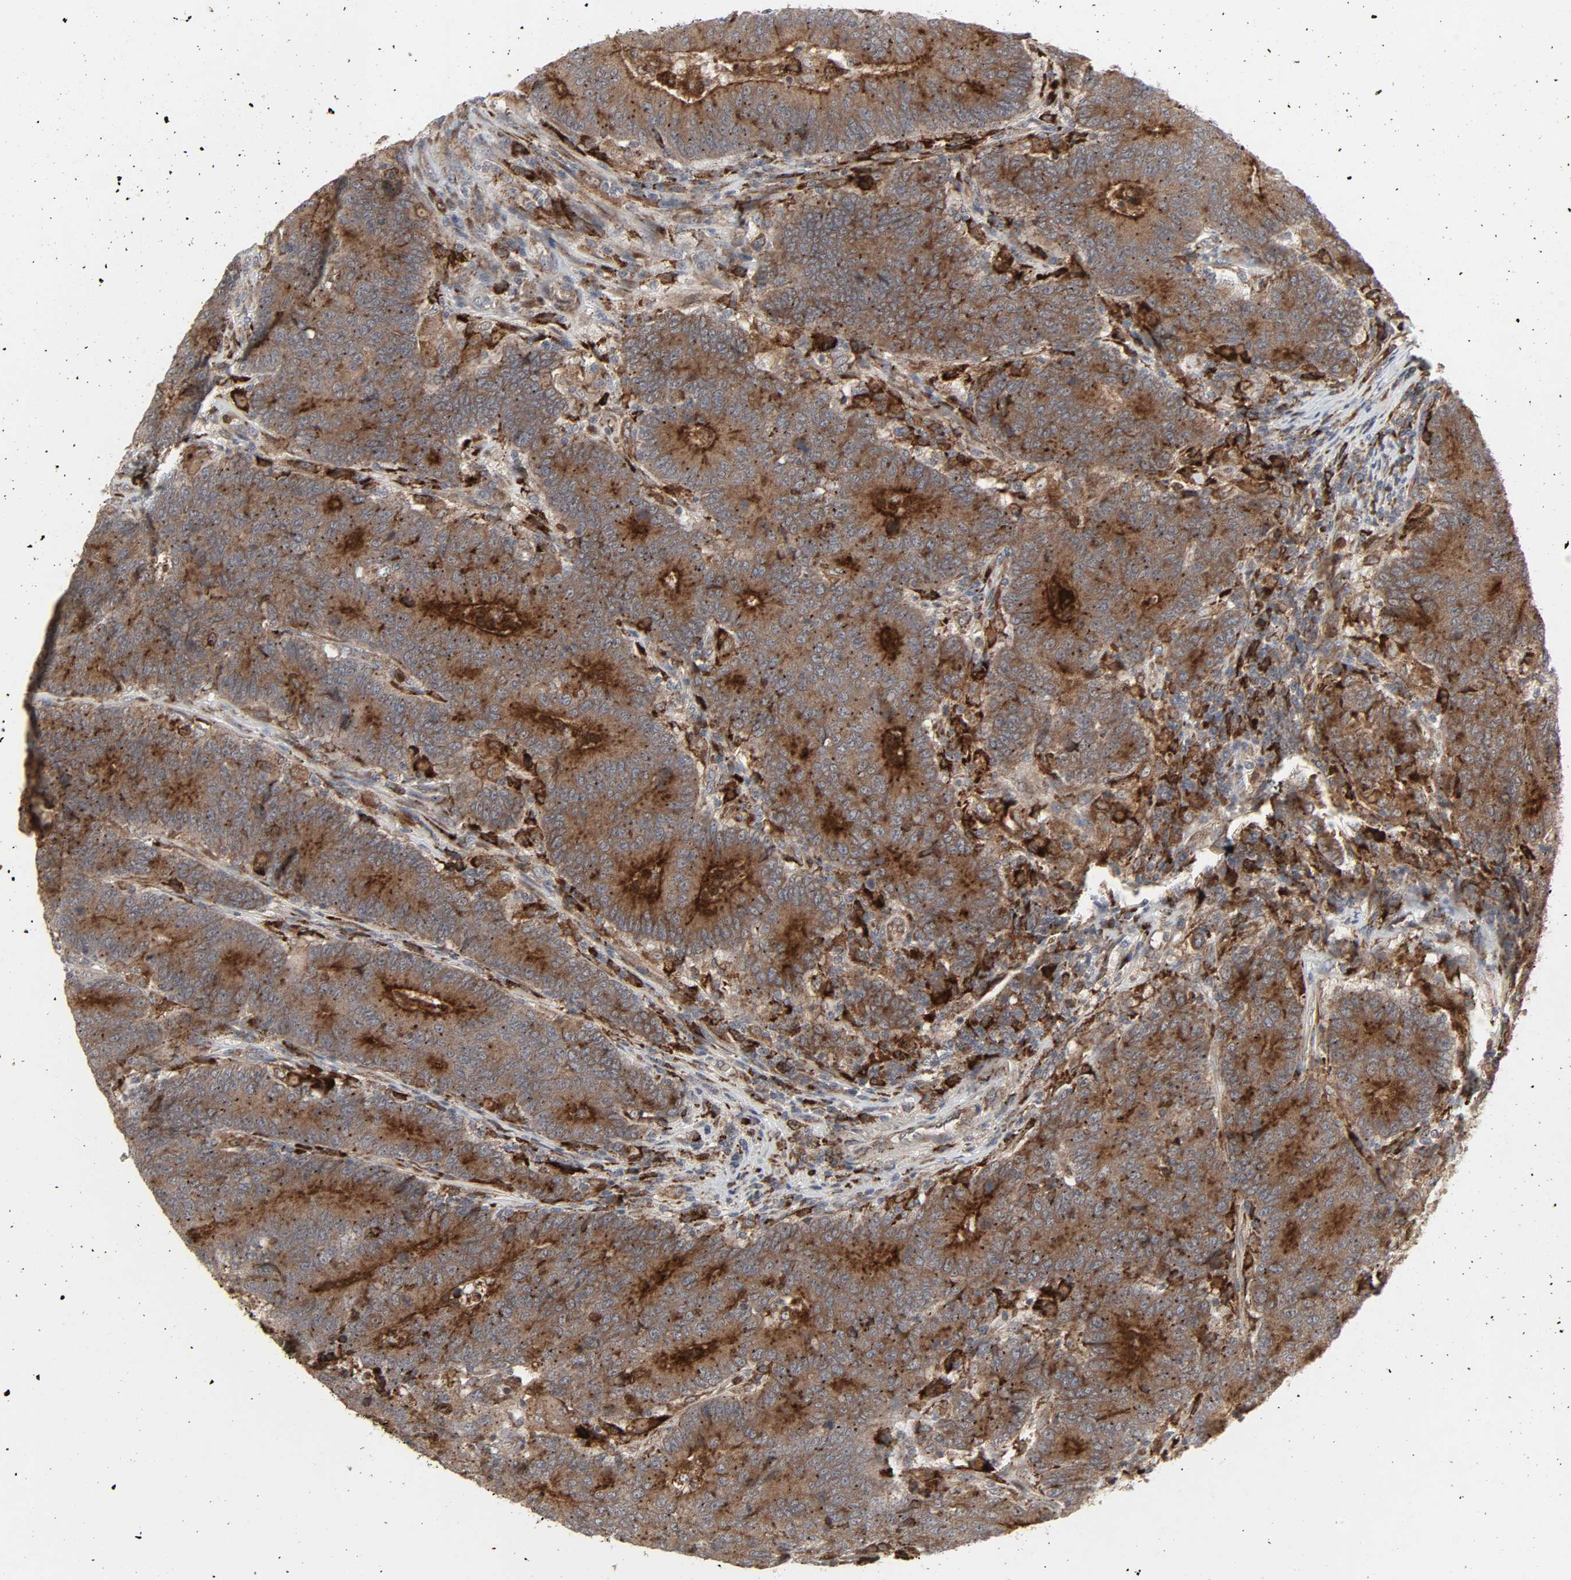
{"staining": {"intensity": "strong", "quantity": ">75%", "location": "cytoplasmic/membranous"}, "tissue": "colorectal cancer", "cell_type": "Tumor cells", "image_type": "cancer", "snomed": [{"axis": "morphology", "description": "Normal tissue, NOS"}, {"axis": "morphology", "description": "Adenocarcinoma, NOS"}, {"axis": "topography", "description": "Colon"}], "caption": "Immunohistochemical staining of human colorectal adenocarcinoma demonstrates high levels of strong cytoplasmic/membranous protein staining in approximately >75% of tumor cells. The protein of interest is stained brown, and the nuclei are stained in blue (DAB IHC with brightfield microscopy, high magnification).", "gene": "ADCY4", "patient": {"sex": "female", "age": 75}}